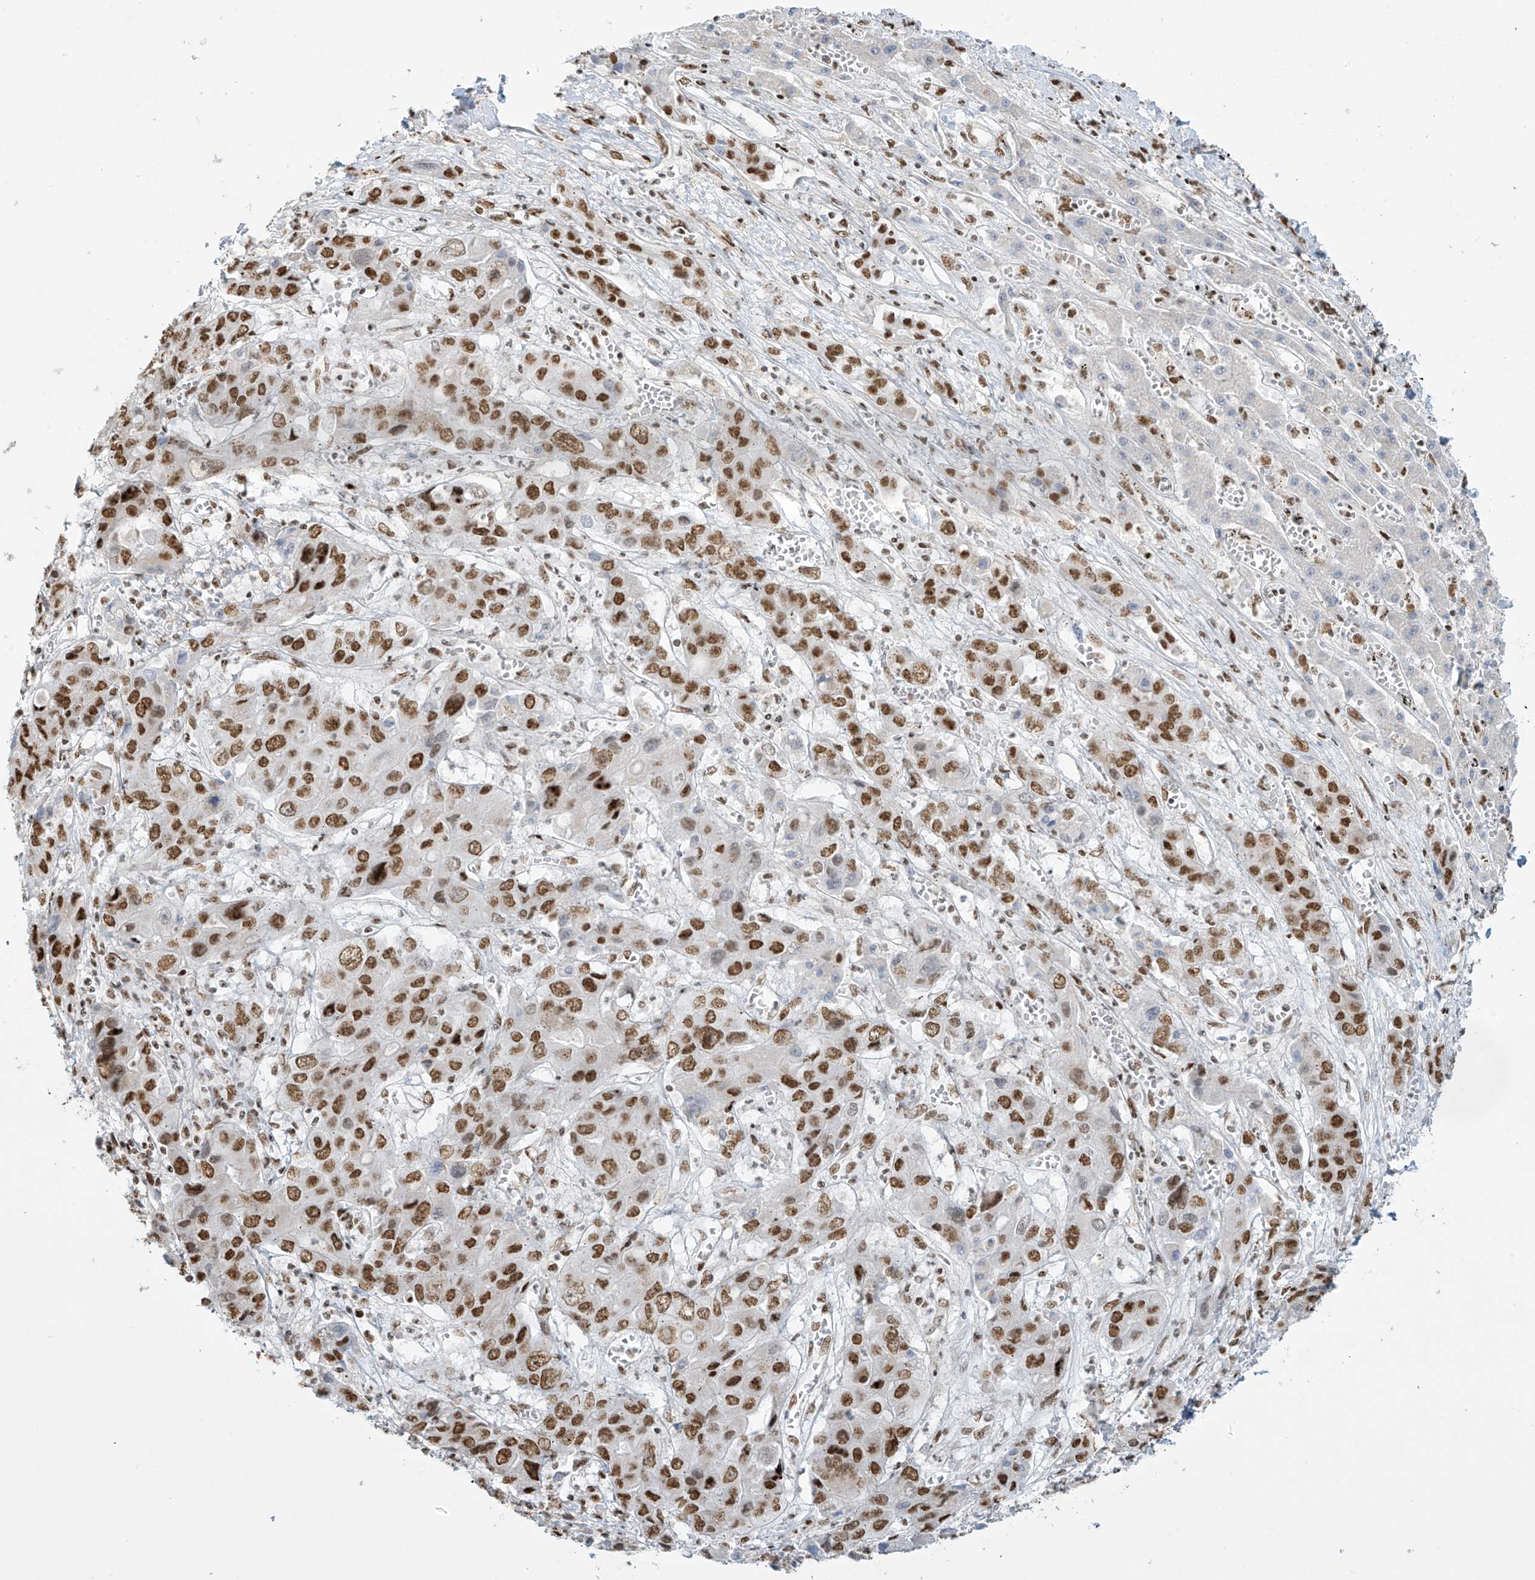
{"staining": {"intensity": "moderate", "quantity": ">75%", "location": "nuclear"}, "tissue": "liver cancer", "cell_type": "Tumor cells", "image_type": "cancer", "snomed": [{"axis": "morphology", "description": "Cholangiocarcinoma"}, {"axis": "topography", "description": "Liver"}], "caption": "IHC staining of cholangiocarcinoma (liver), which demonstrates medium levels of moderate nuclear staining in about >75% of tumor cells indicating moderate nuclear protein positivity. The staining was performed using DAB (brown) for protein detection and nuclei were counterstained in hematoxylin (blue).", "gene": "MS4A6A", "patient": {"sex": "male", "age": 67}}